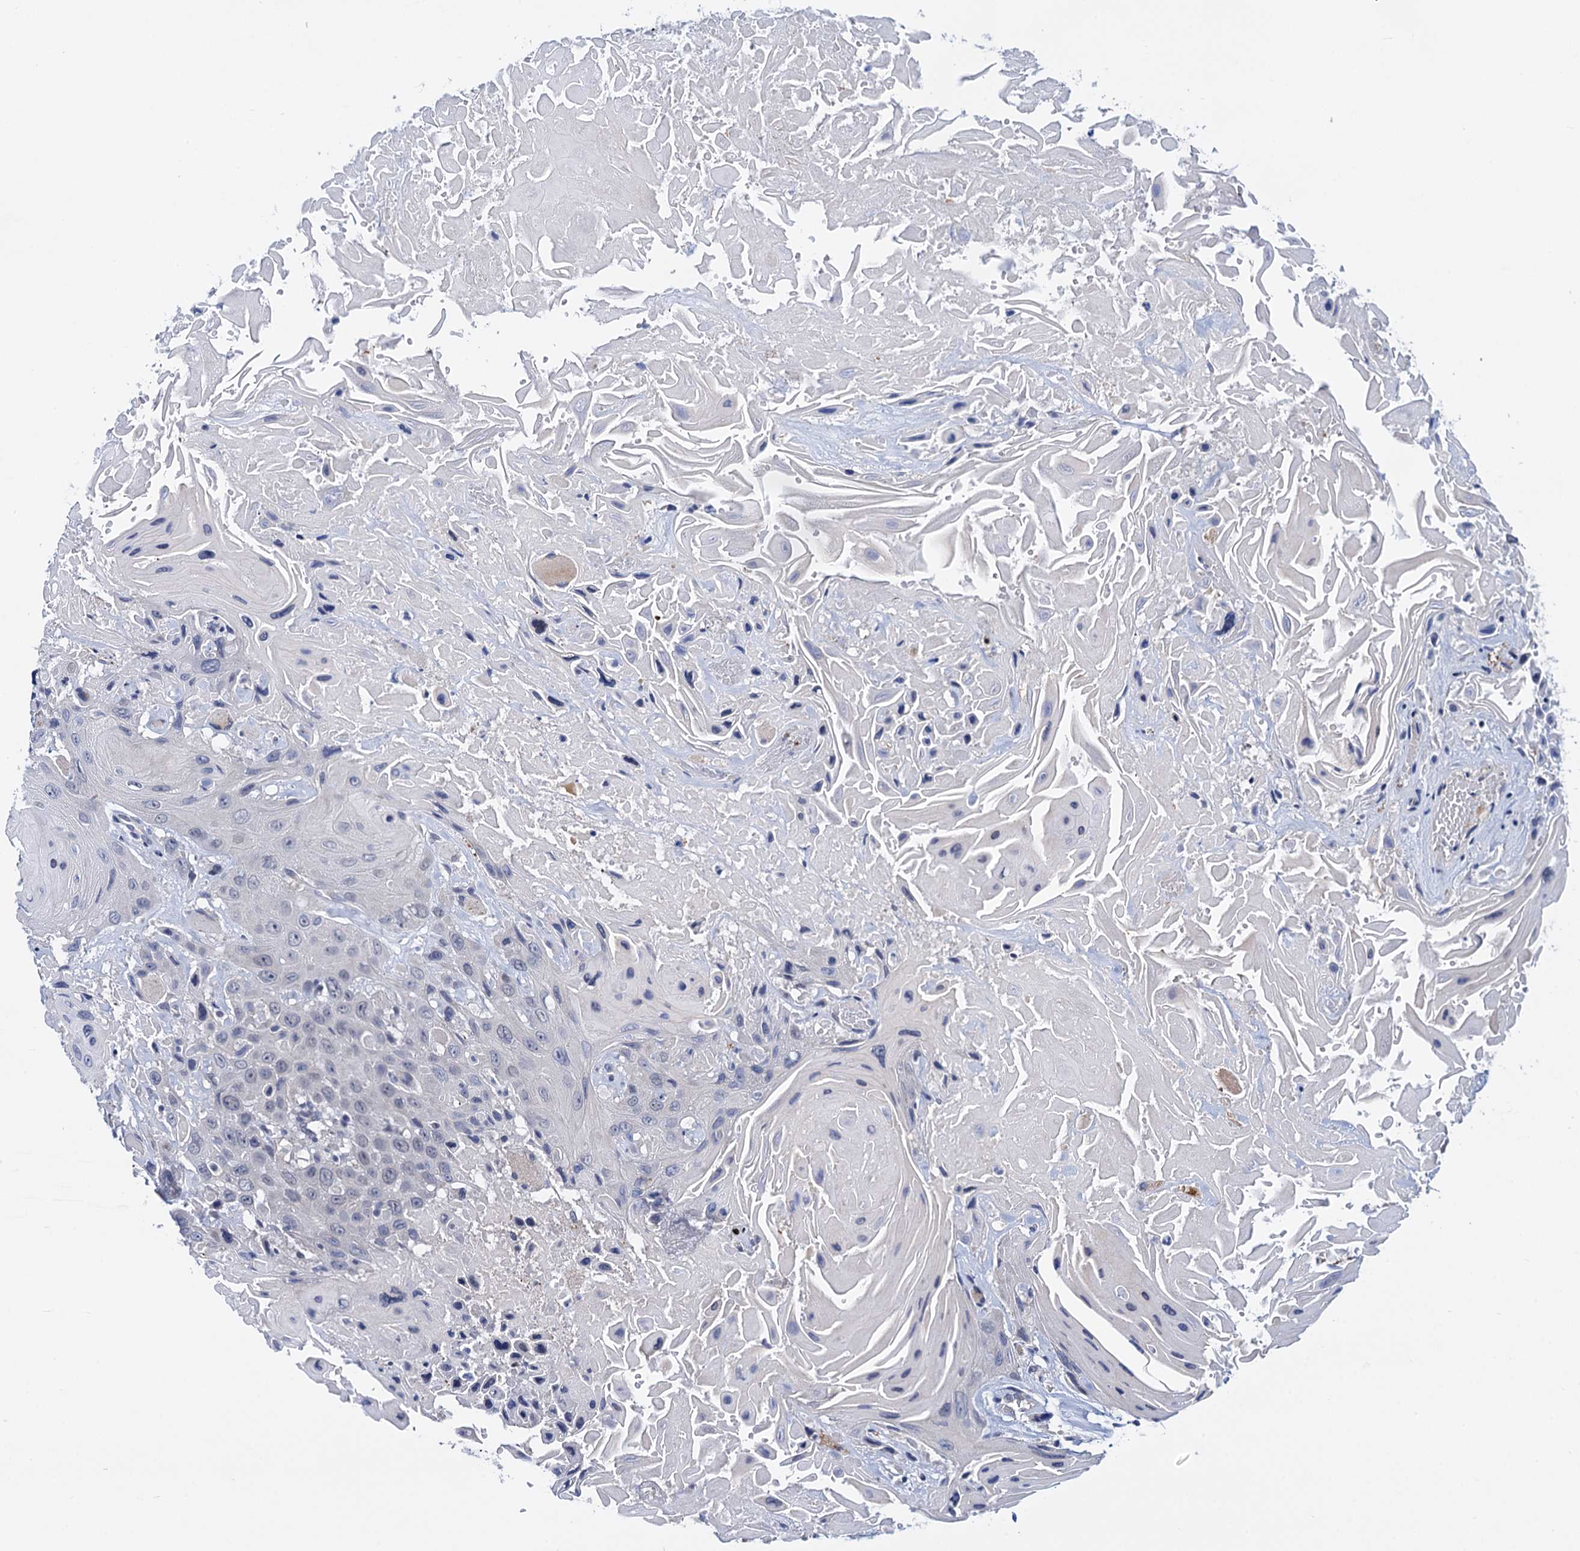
{"staining": {"intensity": "negative", "quantity": "none", "location": "none"}, "tissue": "head and neck cancer", "cell_type": "Tumor cells", "image_type": "cancer", "snomed": [{"axis": "morphology", "description": "Squamous cell carcinoma, NOS"}, {"axis": "topography", "description": "Head-Neck"}], "caption": "Tumor cells are negative for protein expression in human head and neck cancer.", "gene": "C16orf87", "patient": {"sex": "male", "age": 81}}